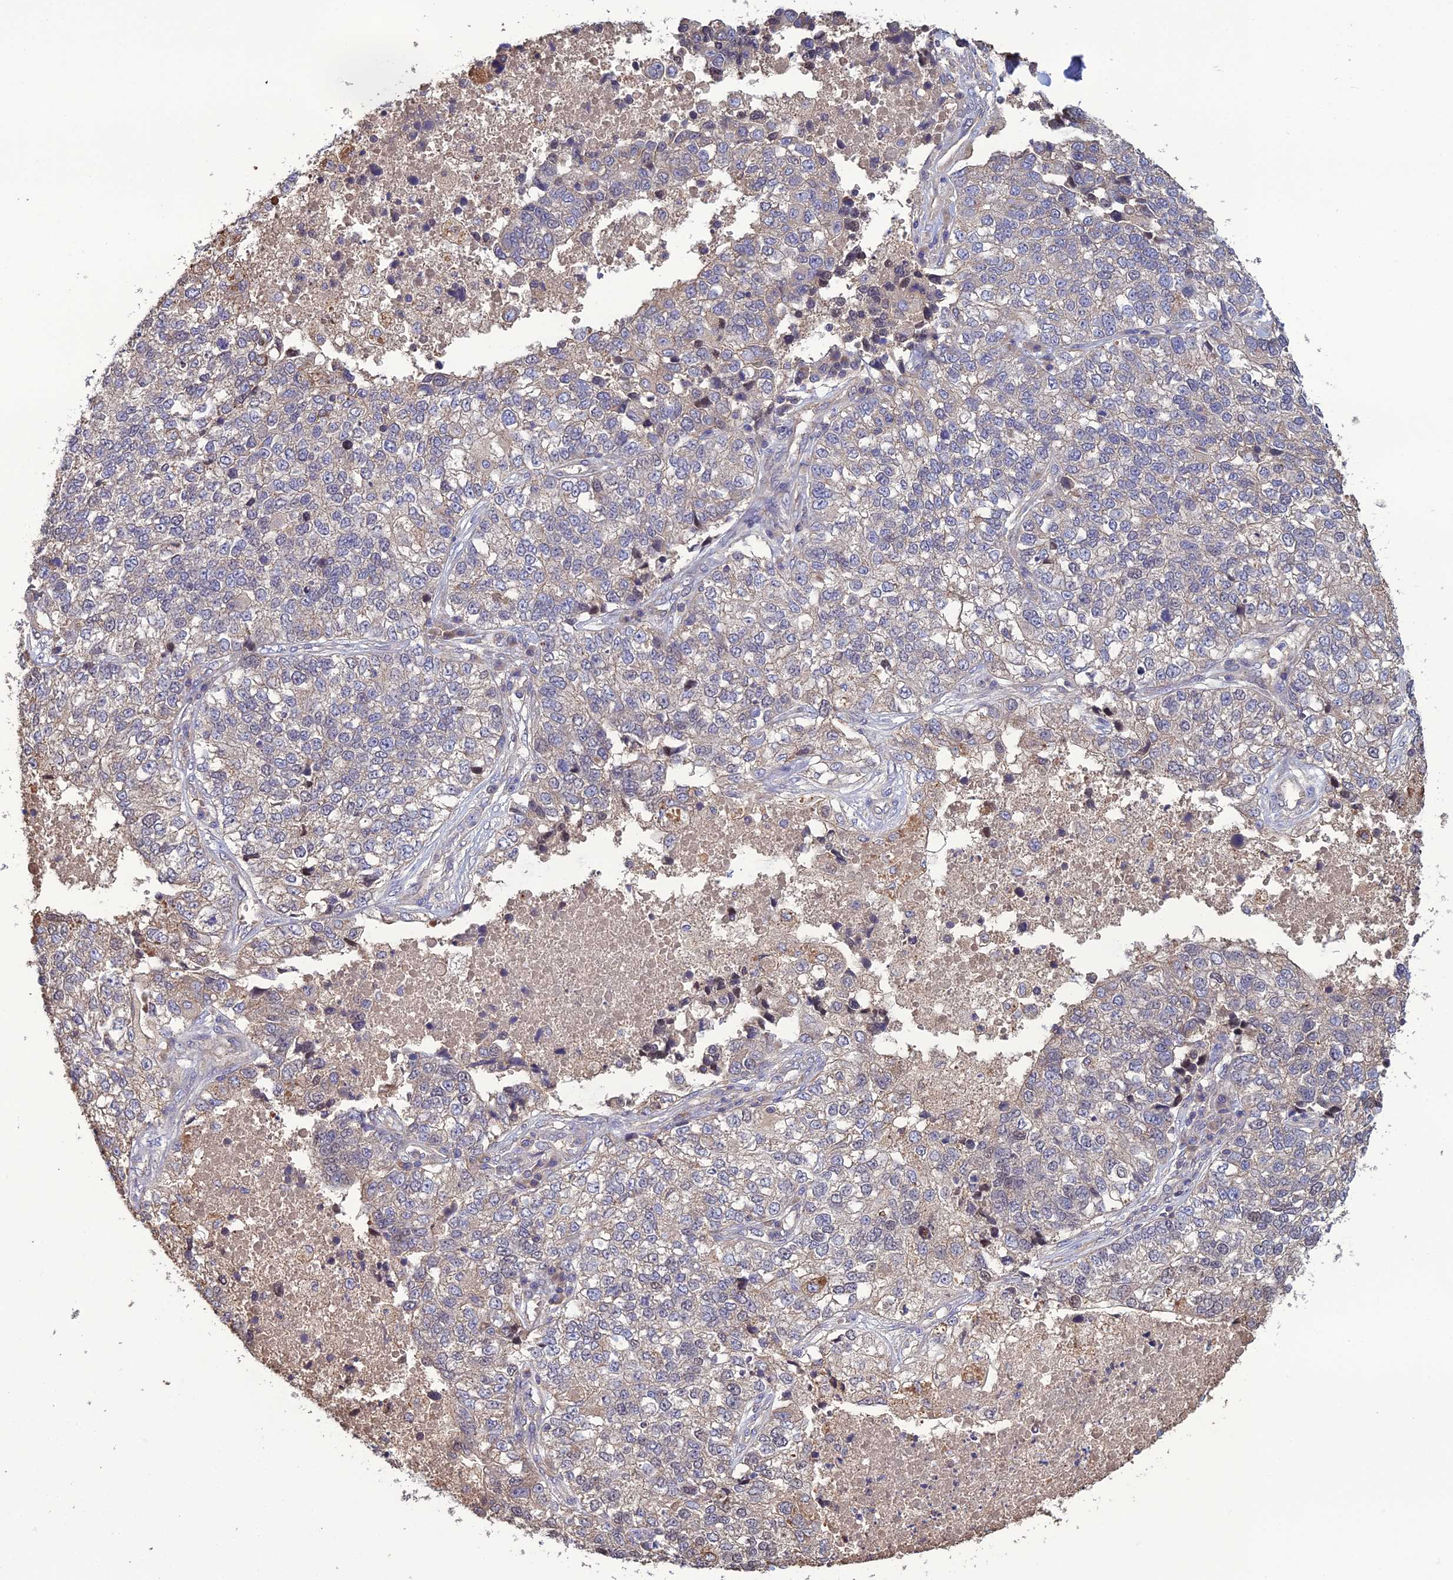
{"staining": {"intensity": "negative", "quantity": "none", "location": "none"}, "tissue": "lung cancer", "cell_type": "Tumor cells", "image_type": "cancer", "snomed": [{"axis": "morphology", "description": "Adenocarcinoma, NOS"}, {"axis": "topography", "description": "Lung"}], "caption": "Micrograph shows no protein staining in tumor cells of lung adenocarcinoma tissue. (DAB (3,3'-diaminobenzidine) IHC with hematoxylin counter stain).", "gene": "GALR2", "patient": {"sex": "male", "age": 49}}